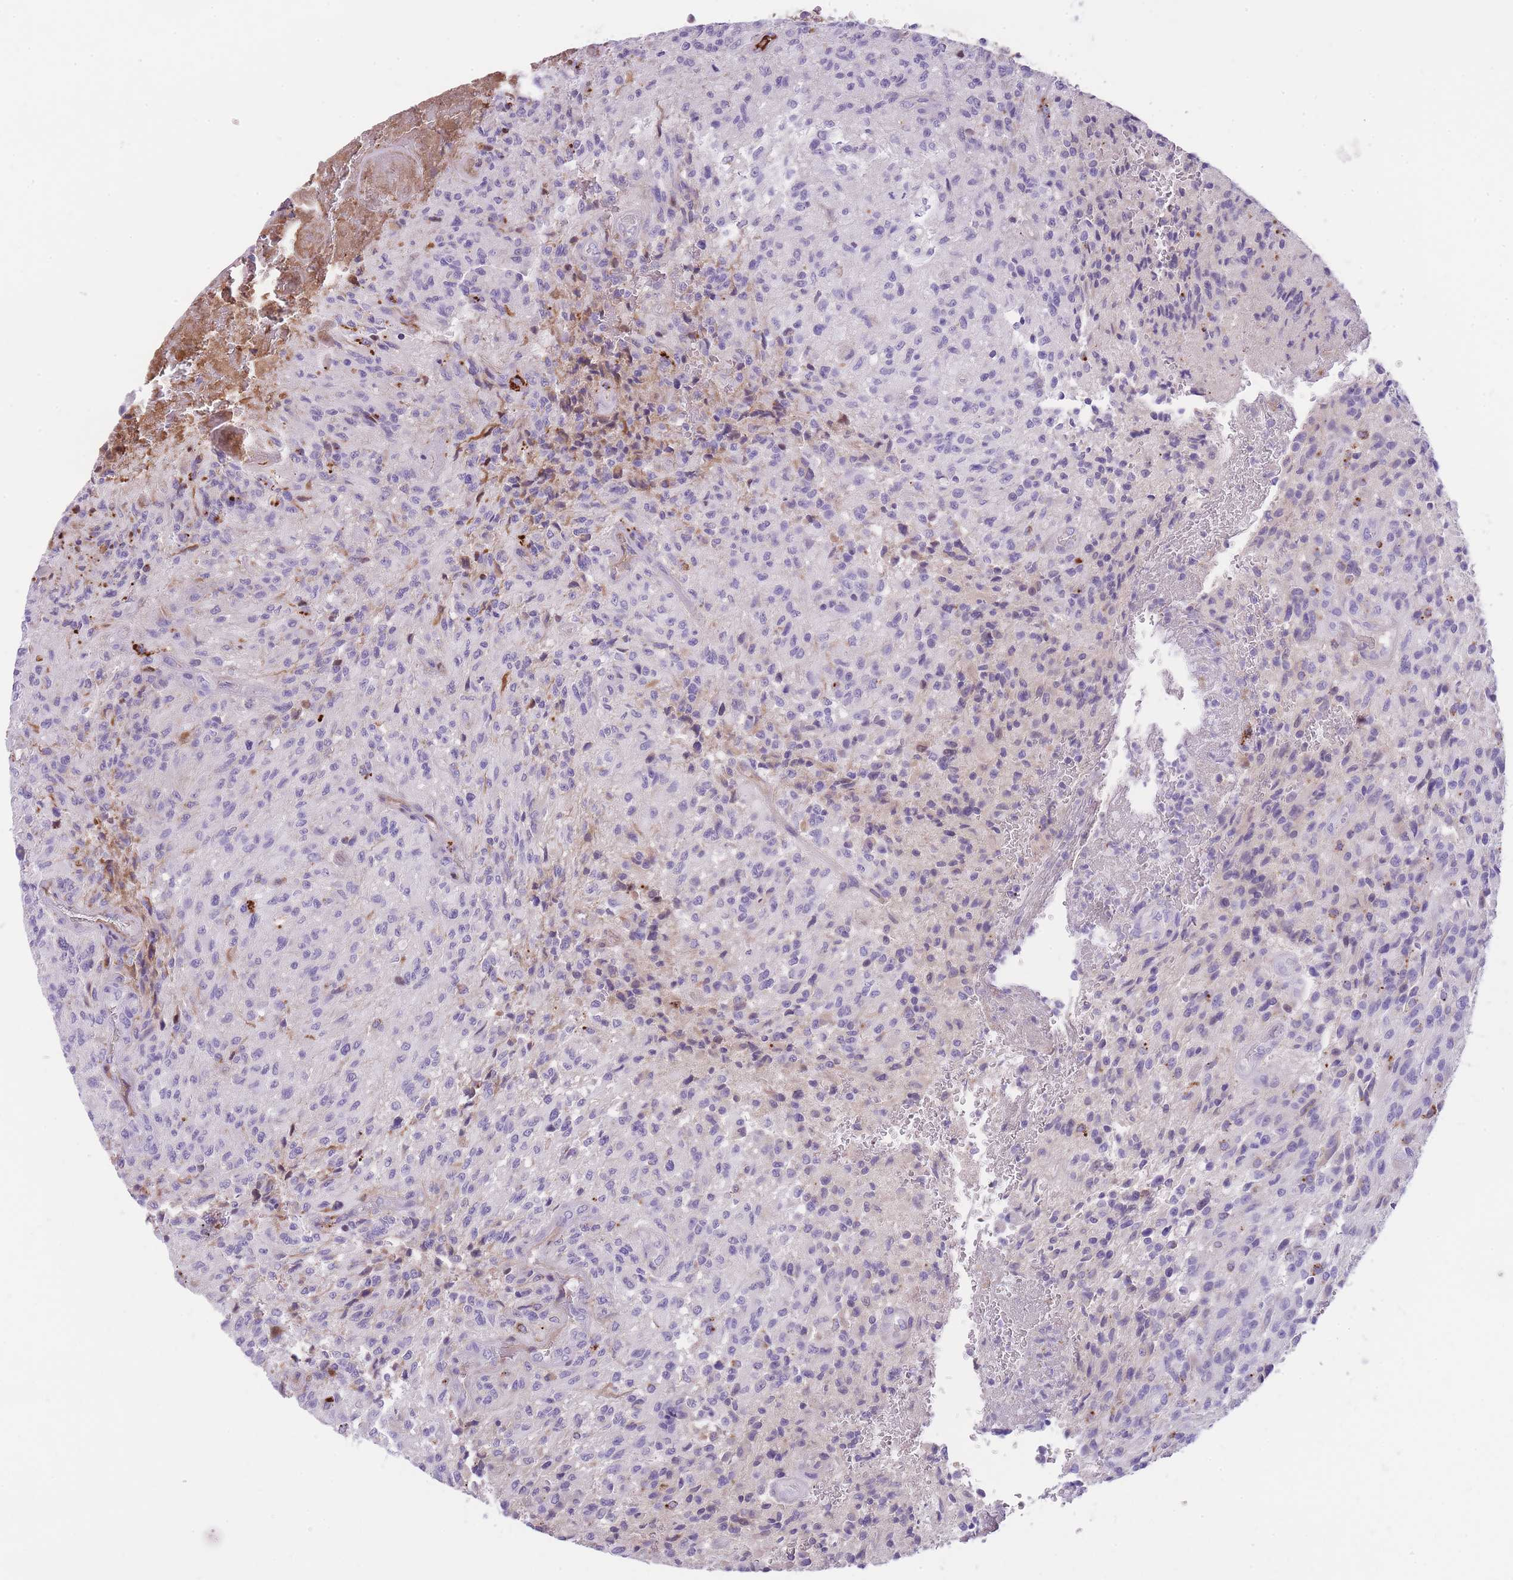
{"staining": {"intensity": "weak", "quantity": "<25%", "location": "cytoplasmic/membranous"}, "tissue": "glioma", "cell_type": "Tumor cells", "image_type": "cancer", "snomed": [{"axis": "morphology", "description": "Normal tissue, NOS"}, {"axis": "morphology", "description": "Glioma, malignant, High grade"}, {"axis": "topography", "description": "Cerebral cortex"}], "caption": "Immunohistochemistry (IHC) of human malignant glioma (high-grade) reveals no positivity in tumor cells.", "gene": "GNAT1", "patient": {"sex": "male", "age": 56}}